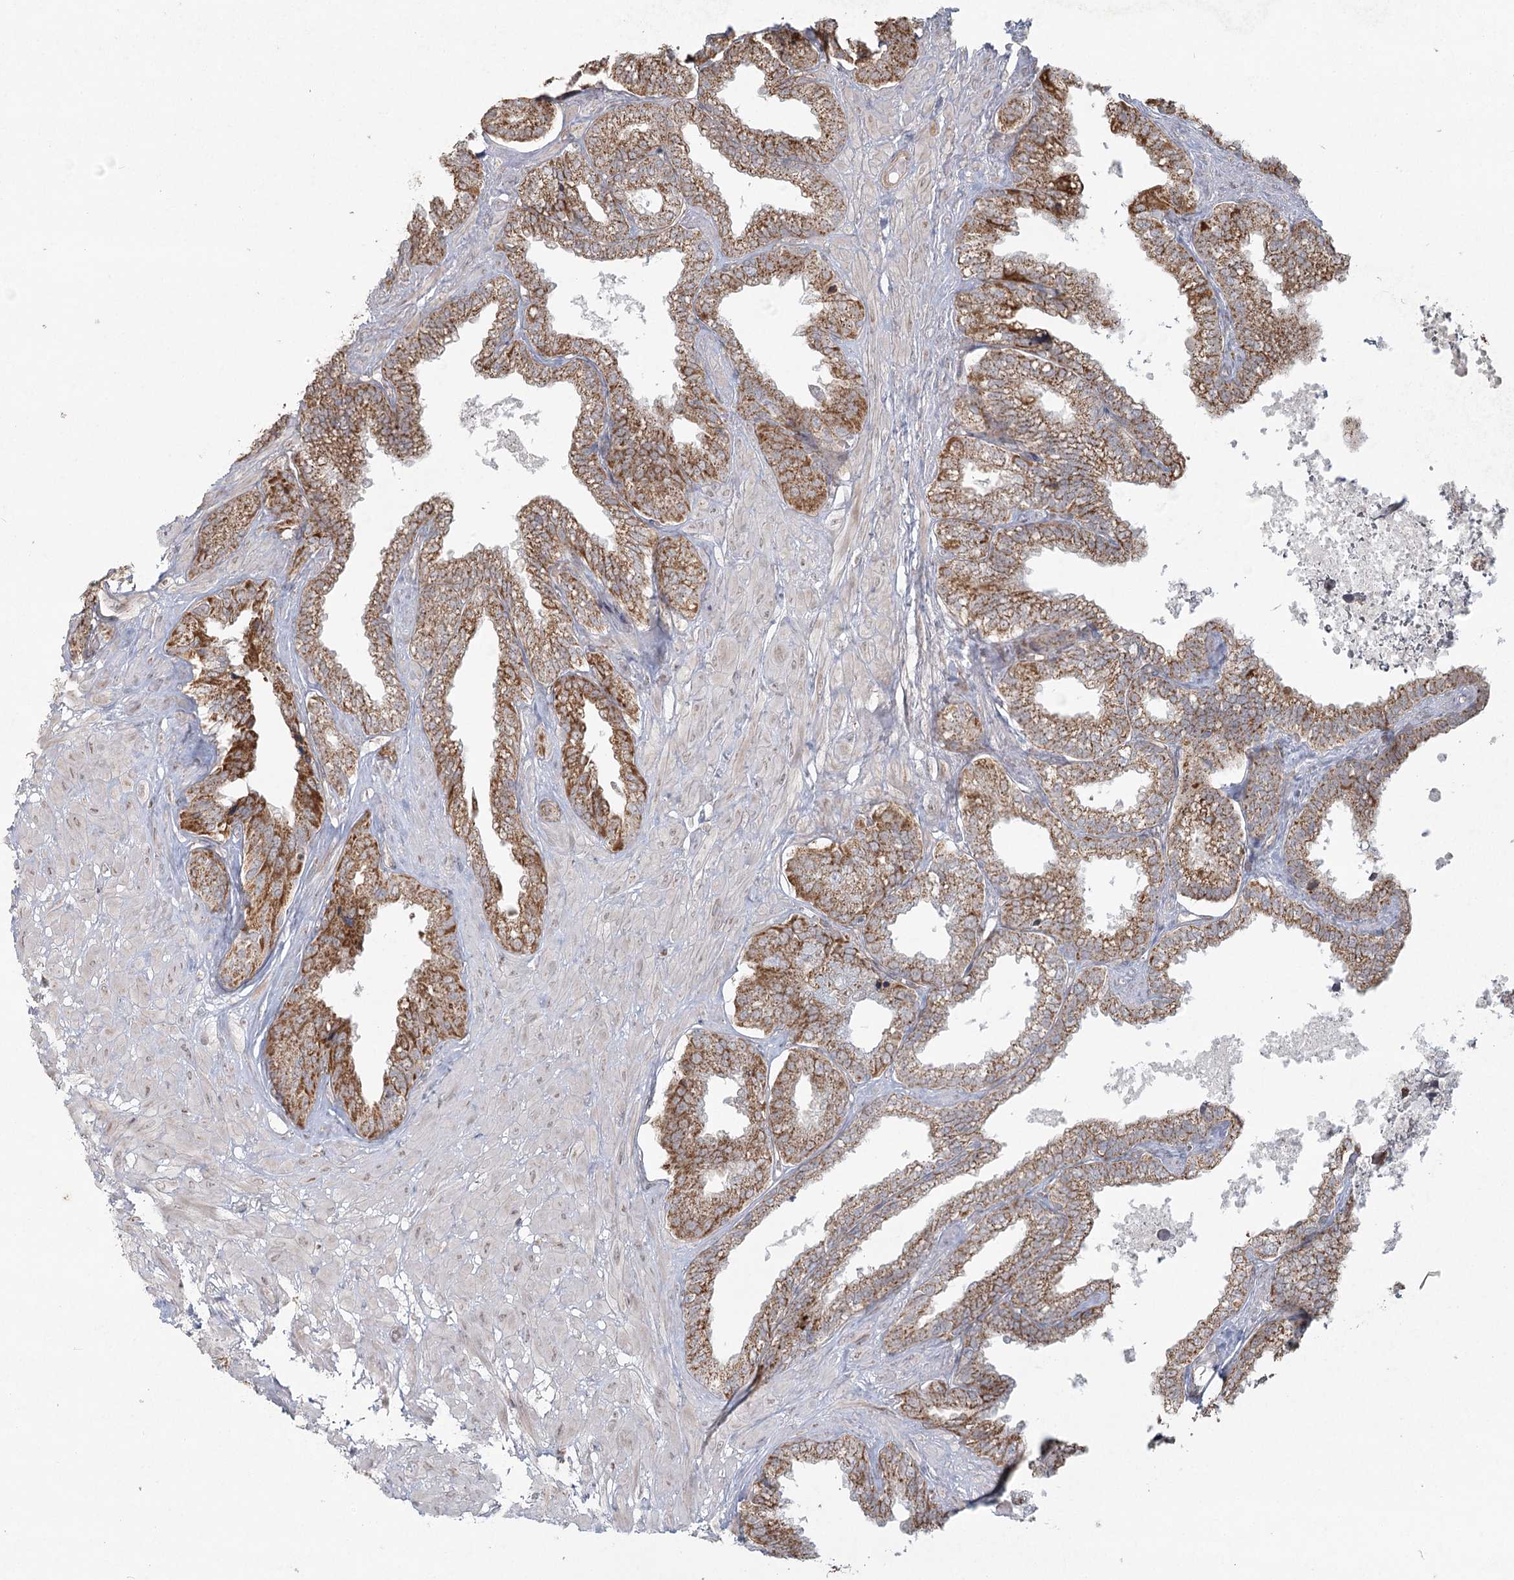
{"staining": {"intensity": "moderate", "quantity": ">75%", "location": "cytoplasmic/membranous"}, "tissue": "seminal vesicle", "cell_type": "Glandular cells", "image_type": "normal", "snomed": [{"axis": "morphology", "description": "Normal tissue, NOS"}, {"axis": "topography", "description": "Seminal veicle"}], "caption": "IHC photomicrograph of benign seminal vesicle: human seminal vesicle stained using immunohistochemistry exhibits medium levels of moderate protein expression localized specifically in the cytoplasmic/membranous of glandular cells, appearing as a cytoplasmic/membranous brown color.", "gene": "LACTB", "patient": {"sex": "male", "age": 46}}